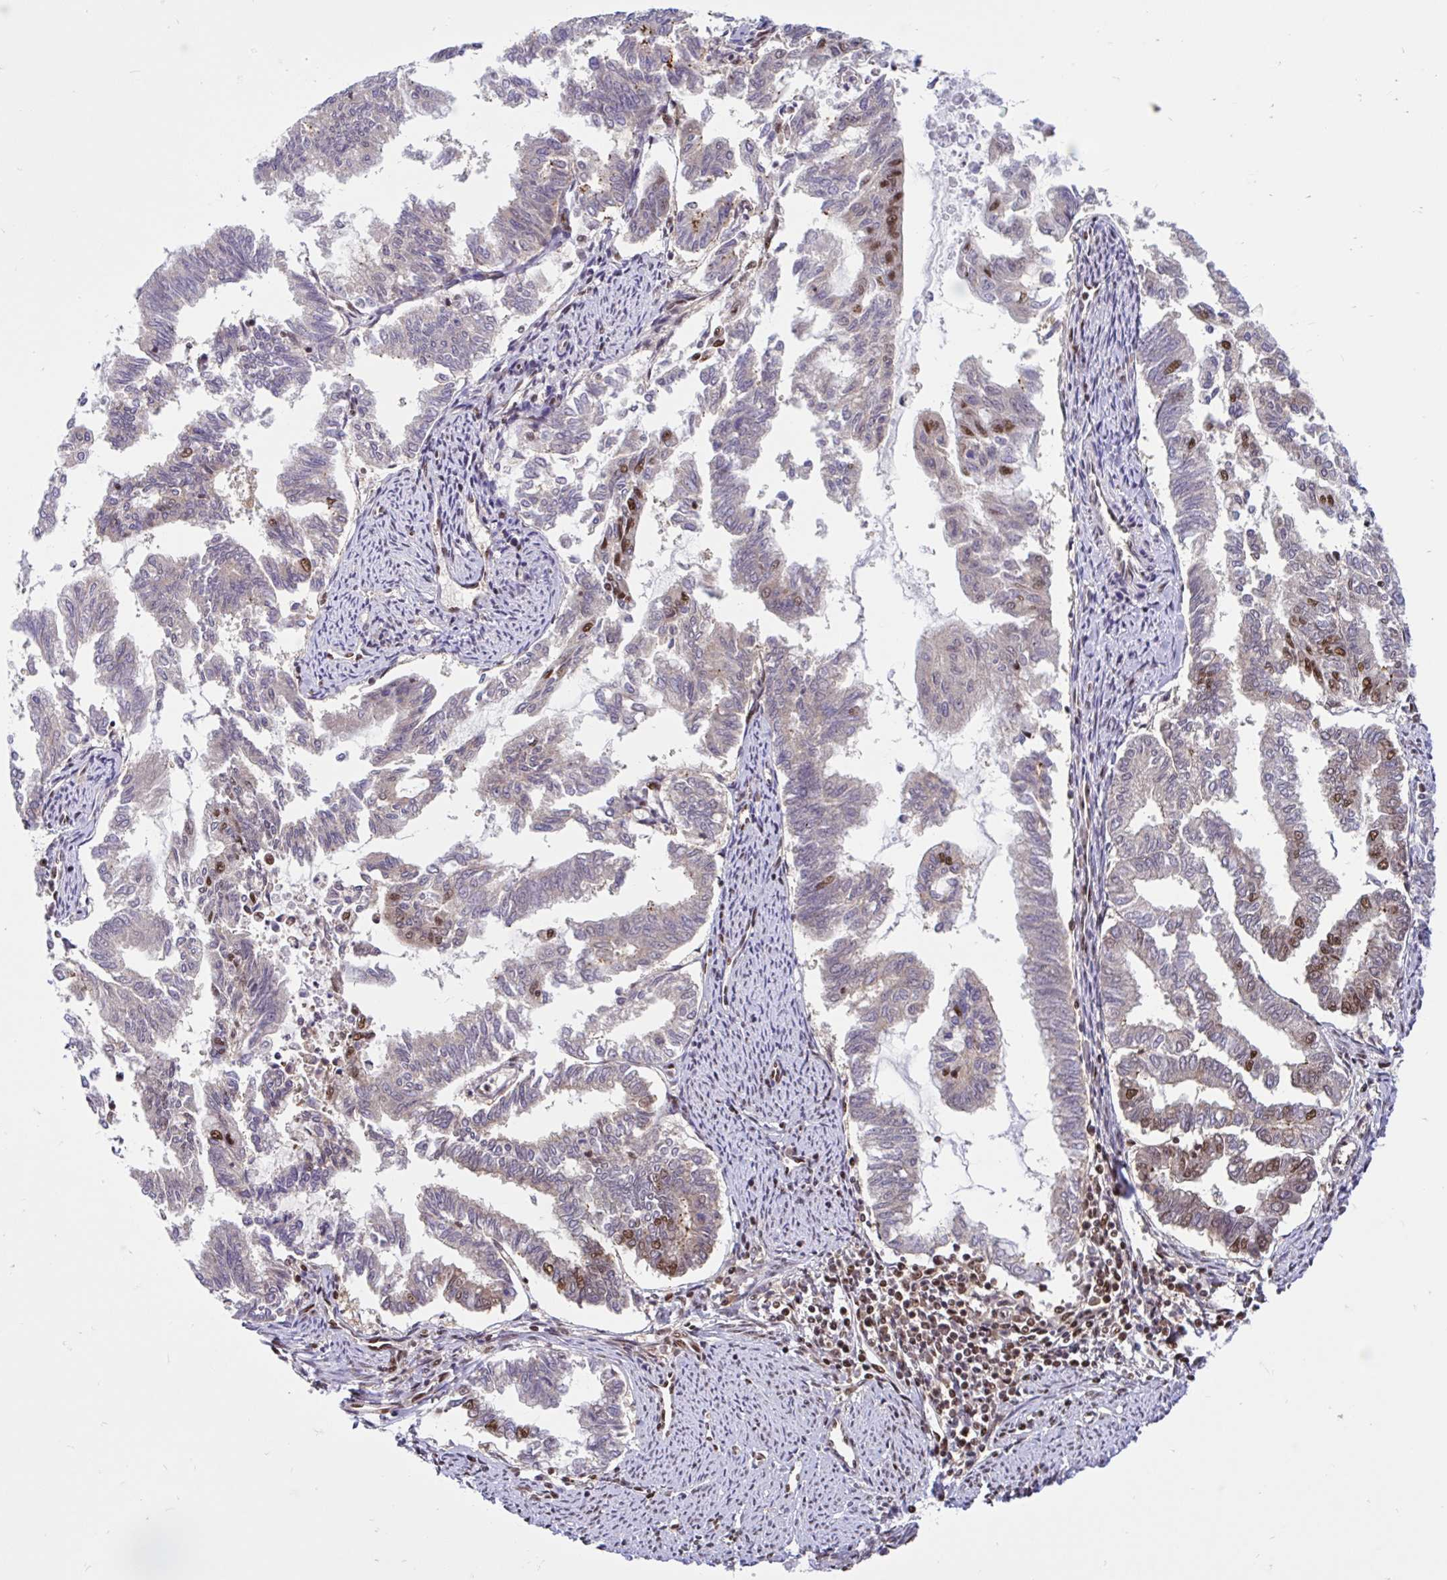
{"staining": {"intensity": "strong", "quantity": "<25%", "location": "nuclear"}, "tissue": "endometrial cancer", "cell_type": "Tumor cells", "image_type": "cancer", "snomed": [{"axis": "morphology", "description": "Adenocarcinoma, NOS"}, {"axis": "topography", "description": "Endometrium"}], "caption": "Immunohistochemical staining of endometrial cancer (adenocarcinoma) shows medium levels of strong nuclear staining in about <25% of tumor cells.", "gene": "ABCA9", "patient": {"sex": "female", "age": 79}}